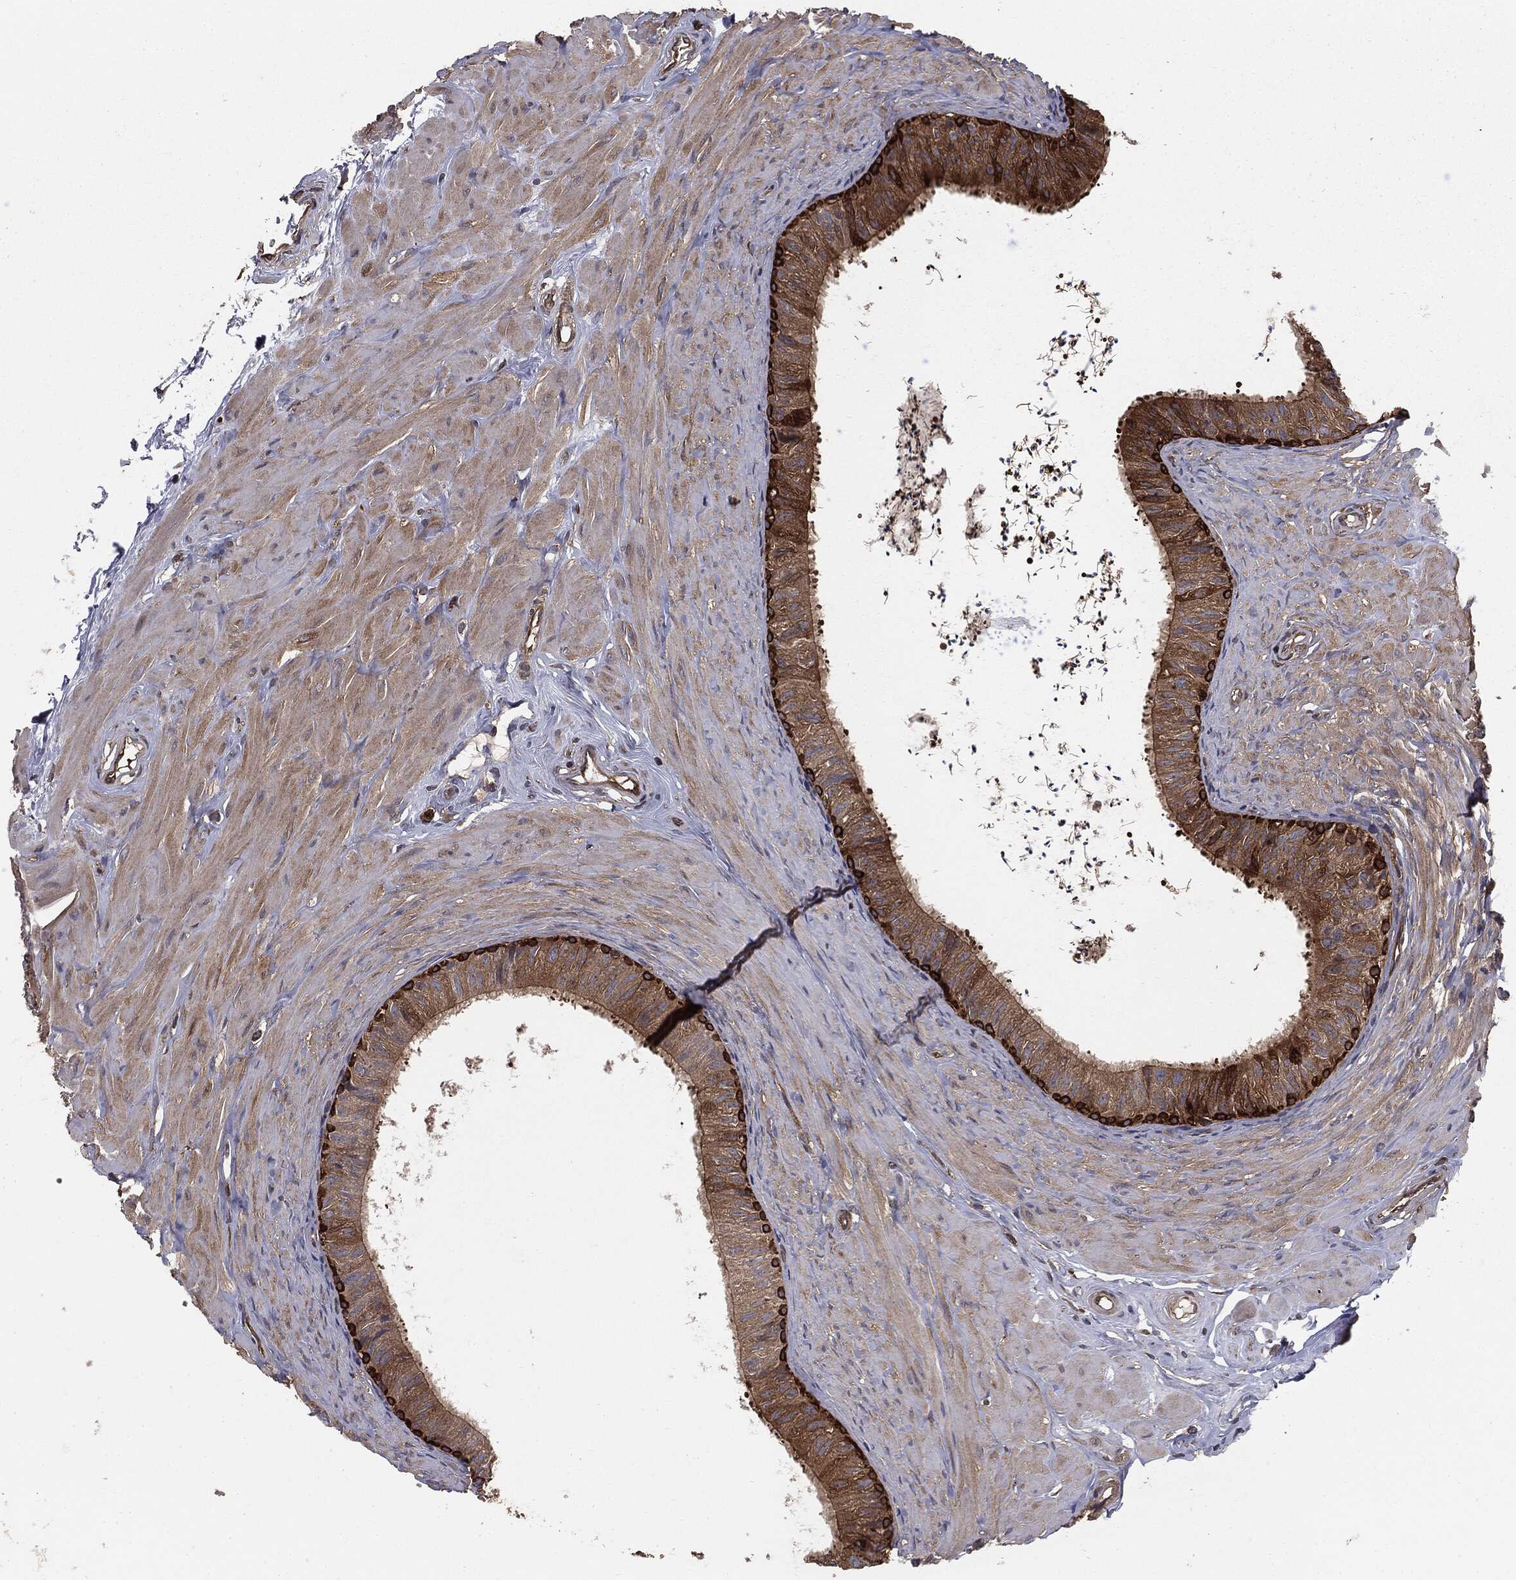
{"staining": {"intensity": "strong", "quantity": "<25%", "location": "cytoplasmic/membranous"}, "tissue": "epididymis", "cell_type": "Glandular cells", "image_type": "normal", "snomed": [{"axis": "morphology", "description": "Normal tissue, NOS"}, {"axis": "topography", "description": "Epididymis"}], "caption": "Protein positivity by immunohistochemistry (IHC) demonstrates strong cytoplasmic/membranous positivity in about <25% of glandular cells in unremarkable epididymis.", "gene": "GNB5", "patient": {"sex": "male", "age": 34}}